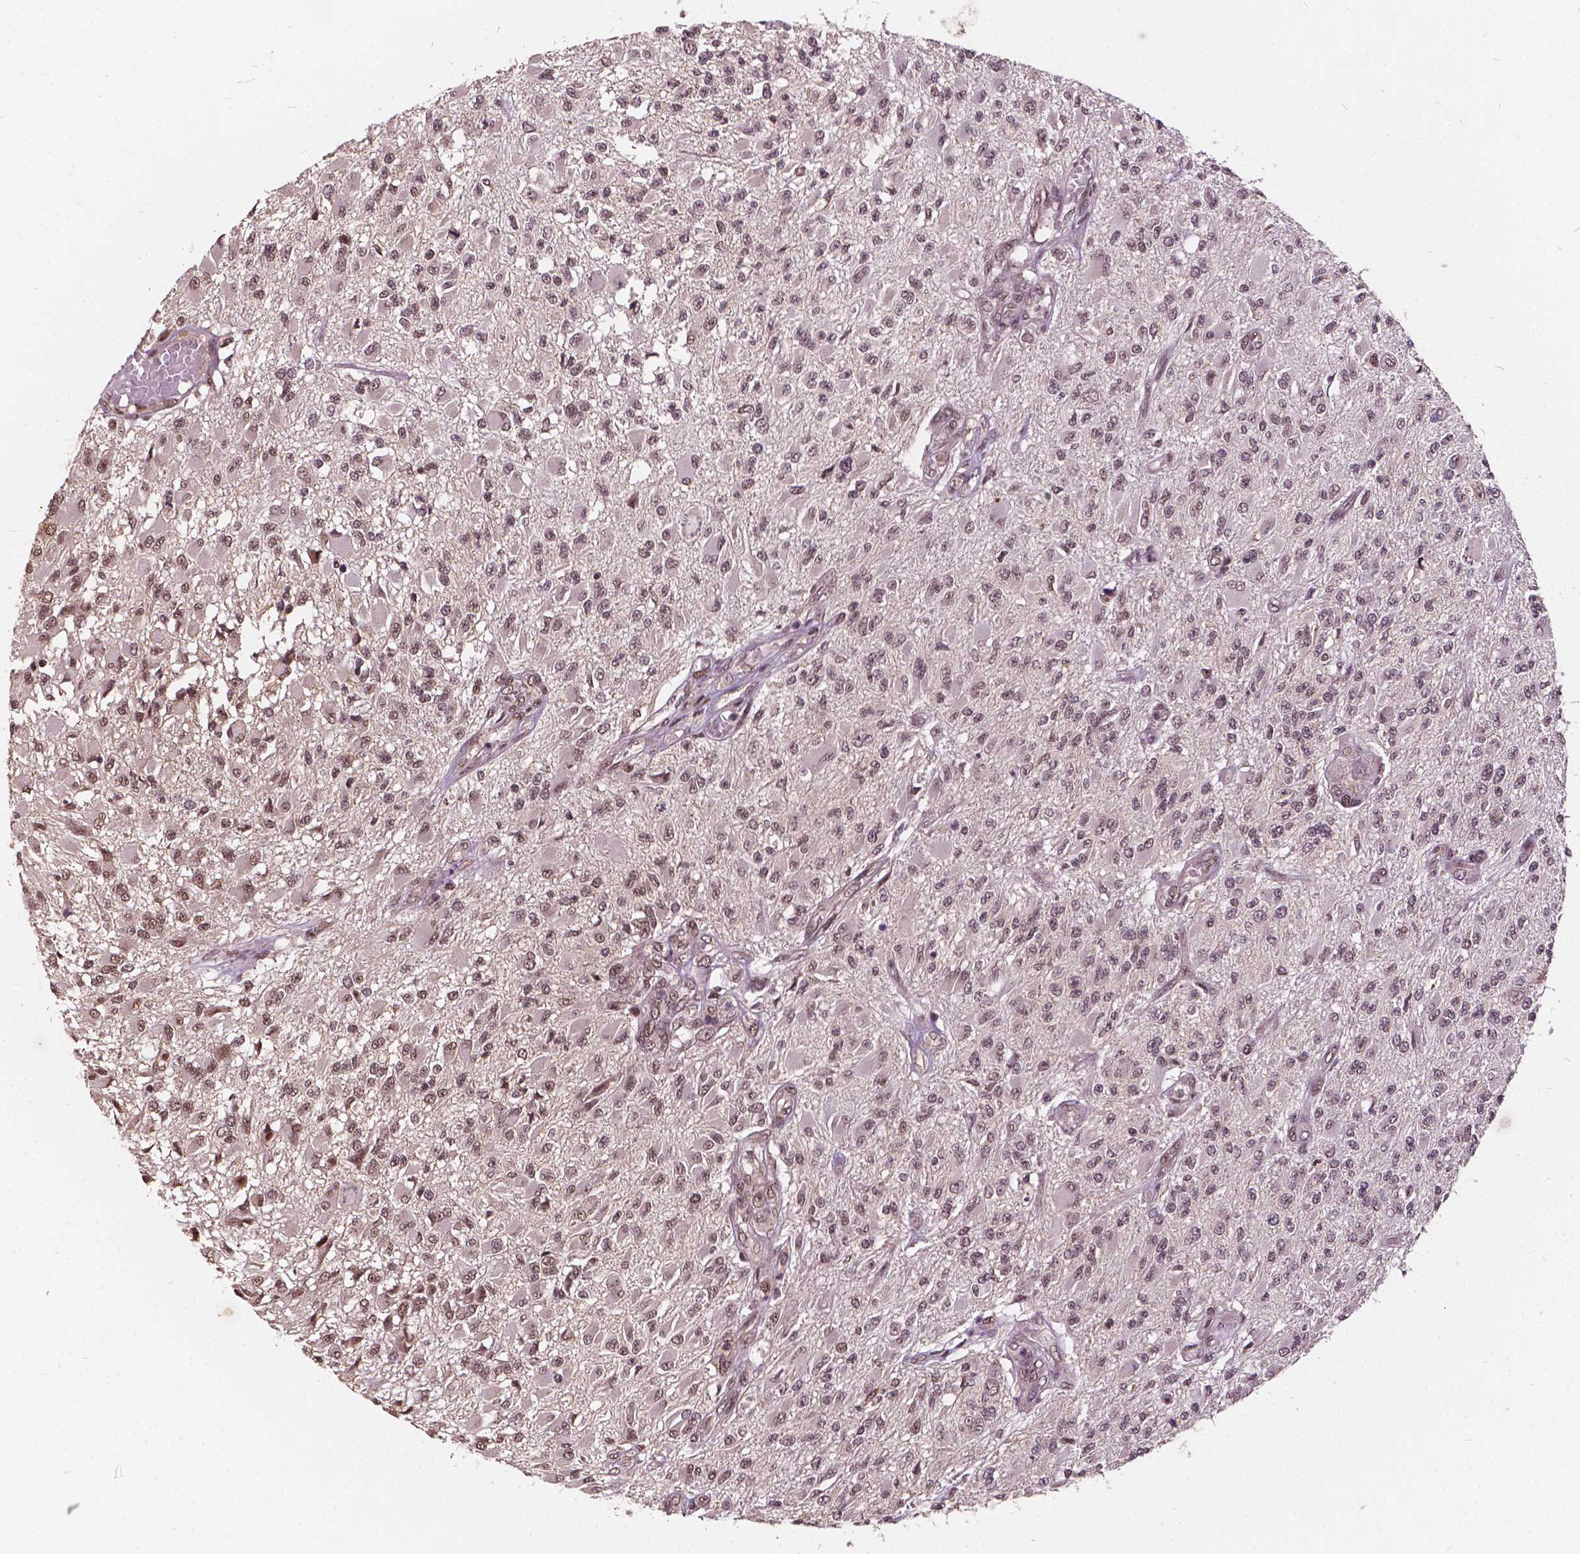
{"staining": {"intensity": "weak", "quantity": ">75%", "location": "nuclear"}, "tissue": "glioma", "cell_type": "Tumor cells", "image_type": "cancer", "snomed": [{"axis": "morphology", "description": "Glioma, malignant, High grade"}, {"axis": "topography", "description": "Brain"}], "caption": "Protein expression analysis of human glioma reveals weak nuclear expression in approximately >75% of tumor cells.", "gene": "GPS2", "patient": {"sex": "female", "age": 63}}